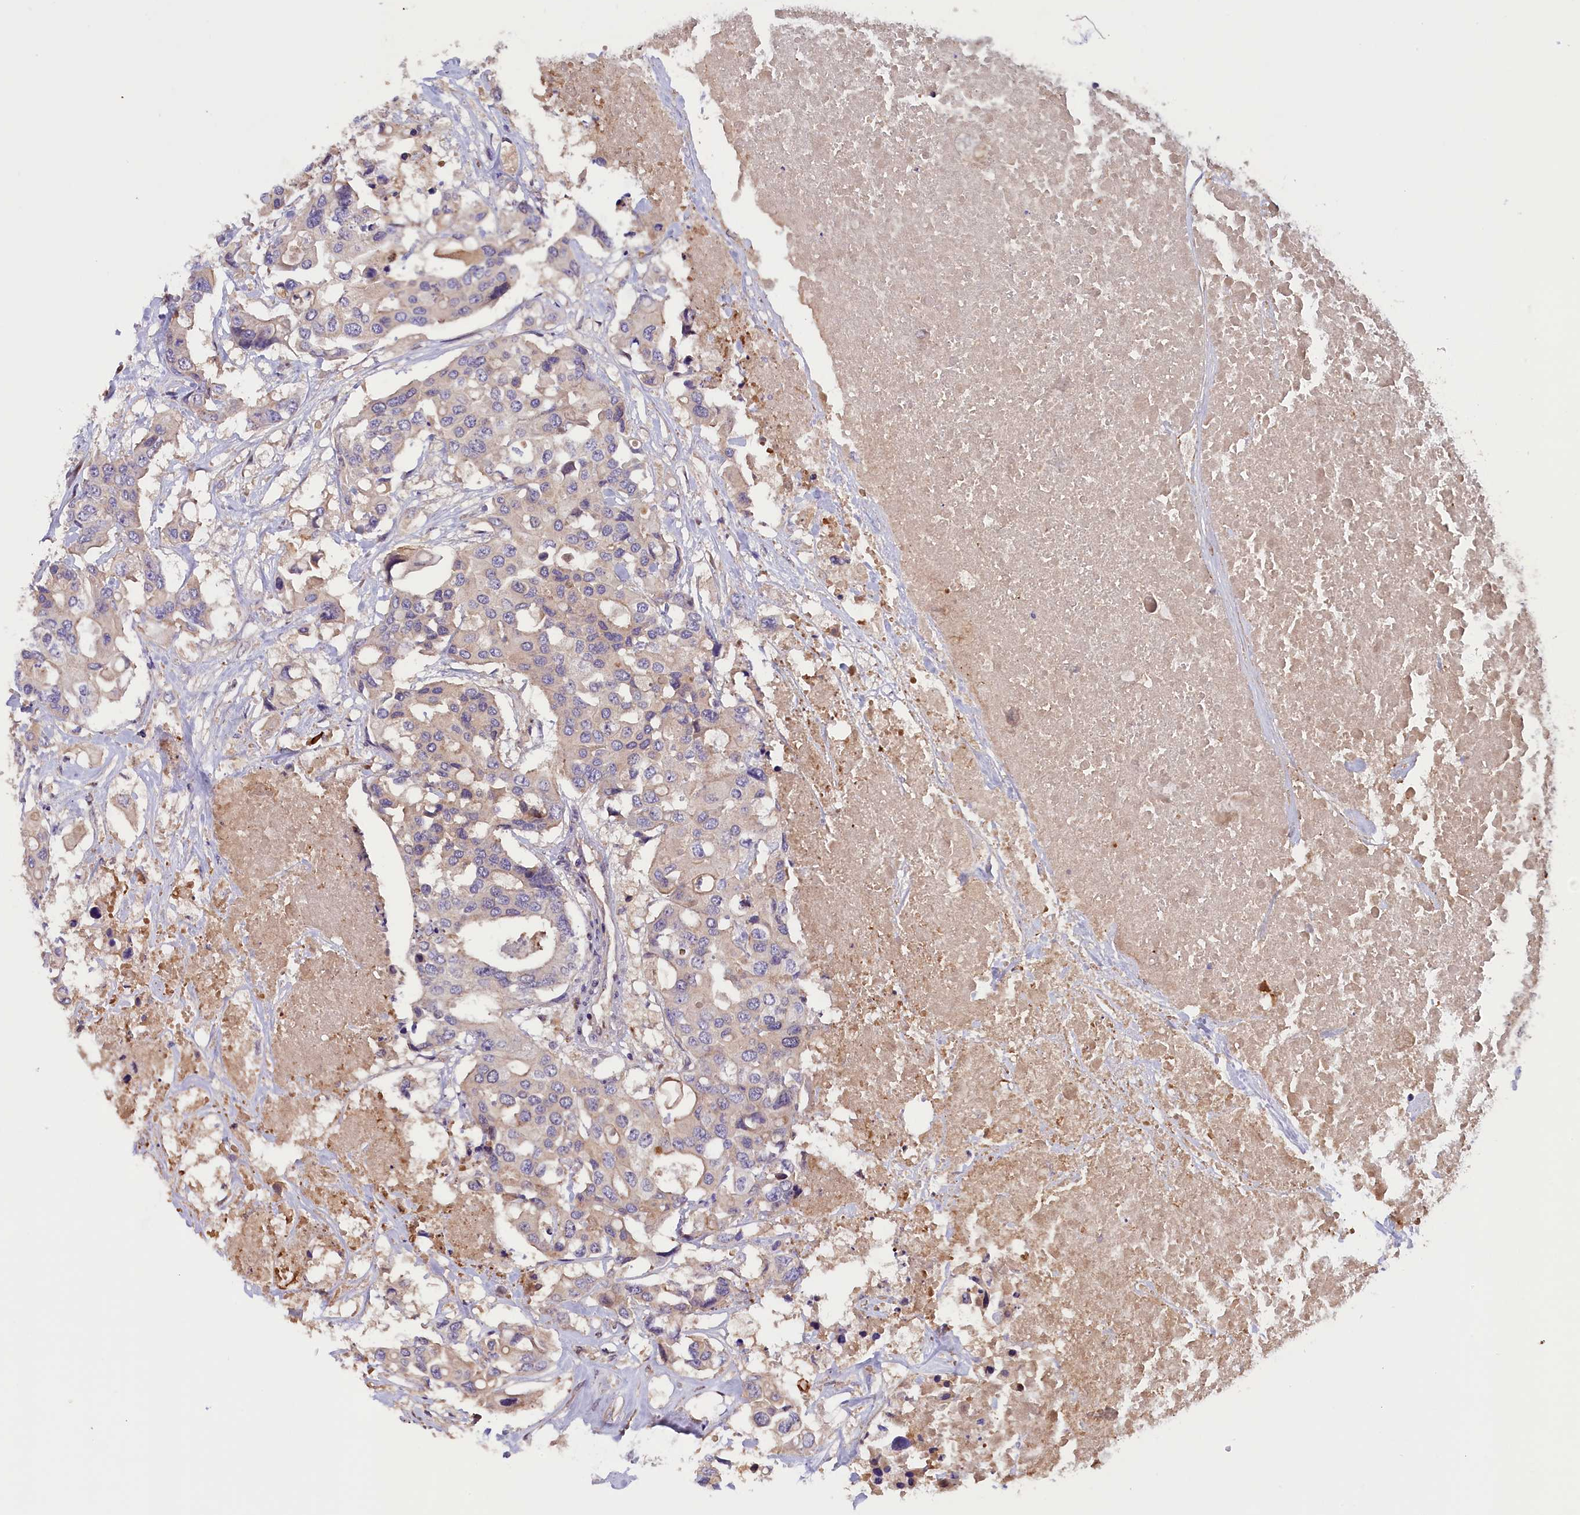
{"staining": {"intensity": "negative", "quantity": "none", "location": "none"}, "tissue": "colorectal cancer", "cell_type": "Tumor cells", "image_type": "cancer", "snomed": [{"axis": "morphology", "description": "Adenocarcinoma, NOS"}, {"axis": "topography", "description": "Colon"}], "caption": "This is a histopathology image of immunohistochemistry (IHC) staining of colorectal cancer, which shows no positivity in tumor cells.", "gene": "SETD6", "patient": {"sex": "male", "age": 77}}